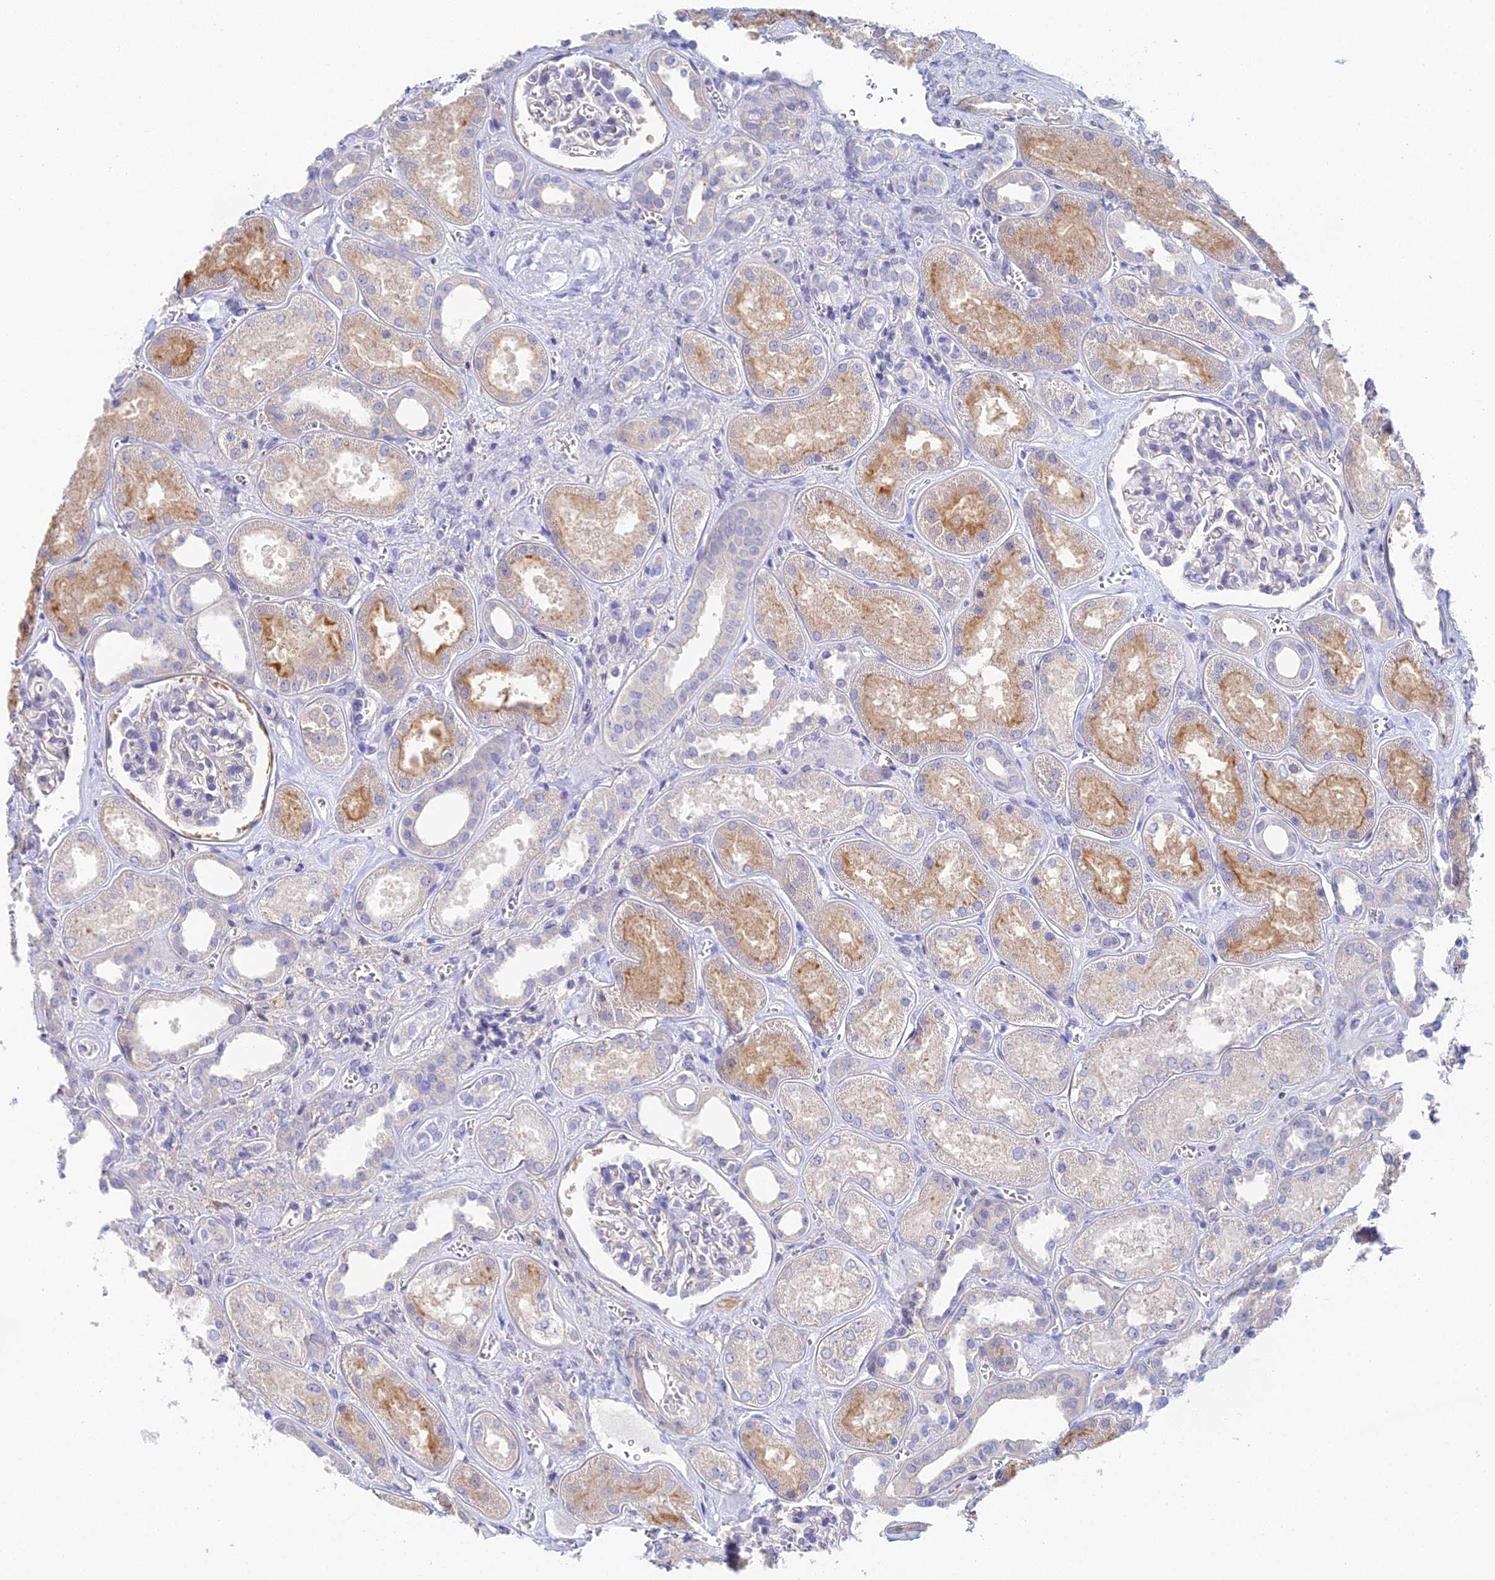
{"staining": {"intensity": "negative", "quantity": "none", "location": "none"}, "tissue": "kidney", "cell_type": "Cells in glomeruli", "image_type": "normal", "snomed": [{"axis": "morphology", "description": "Normal tissue, NOS"}, {"axis": "morphology", "description": "Adenocarcinoma, NOS"}, {"axis": "topography", "description": "Kidney"}], "caption": "A histopathology image of human kidney is negative for staining in cells in glomeruli. (Brightfield microscopy of DAB immunohistochemistry (IHC) at high magnification).", "gene": "DNAH14", "patient": {"sex": "female", "age": 68}}